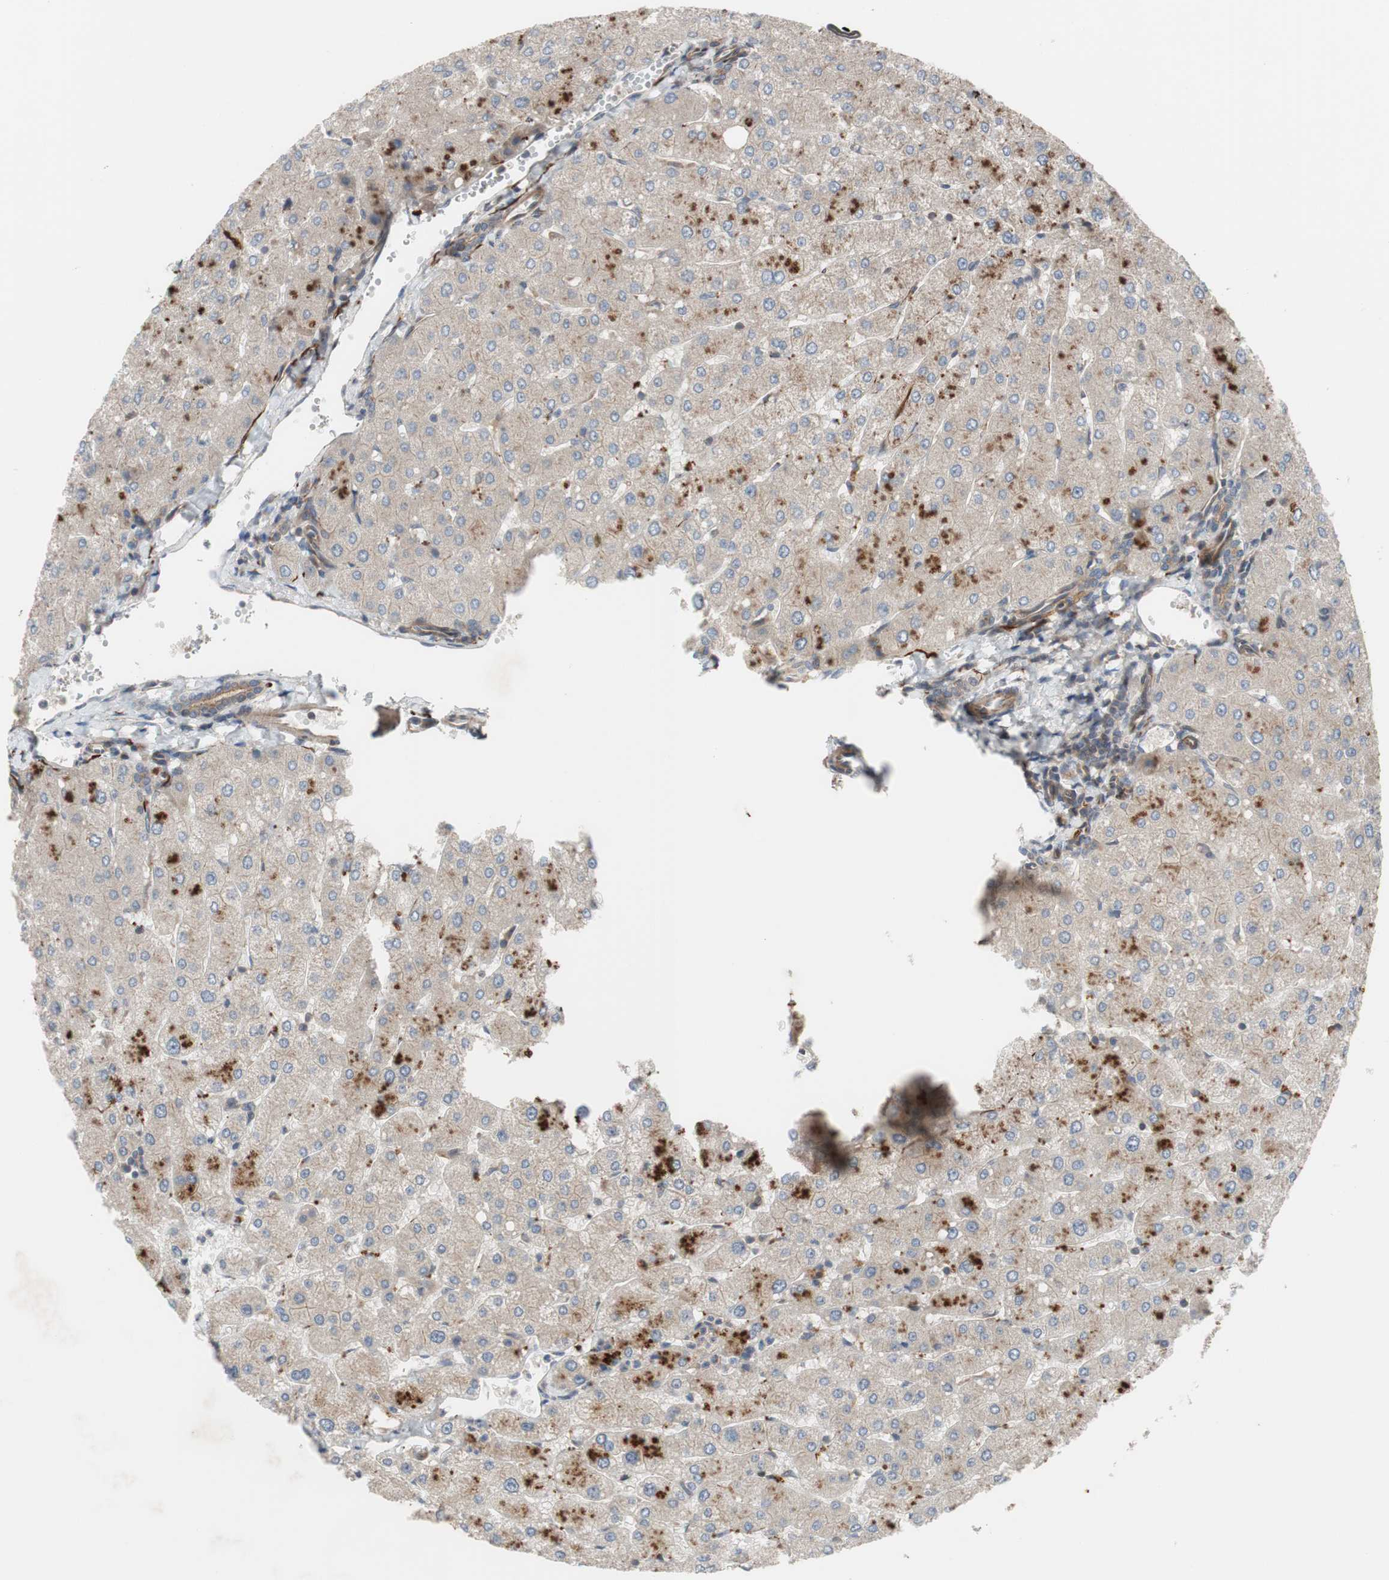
{"staining": {"intensity": "weak", "quantity": ">75%", "location": "cytoplasmic/membranous"}, "tissue": "liver", "cell_type": "Cholangiocytes", "image_type": "normal", "snomed": [{"axis": "morphology", "description": "Normal tissue, NOS"}, {"axis": "topography", "description": "Liver"}], "caption": "The immunohistochemical stain labels weak cytoplasmic/membranous positivity in cholangiocytes of normal liver. (Brightfield microscopy of DAB IHC at high magnification).", "gene": "OAZ1", "patient": {"sex": "male", "age": 55}}